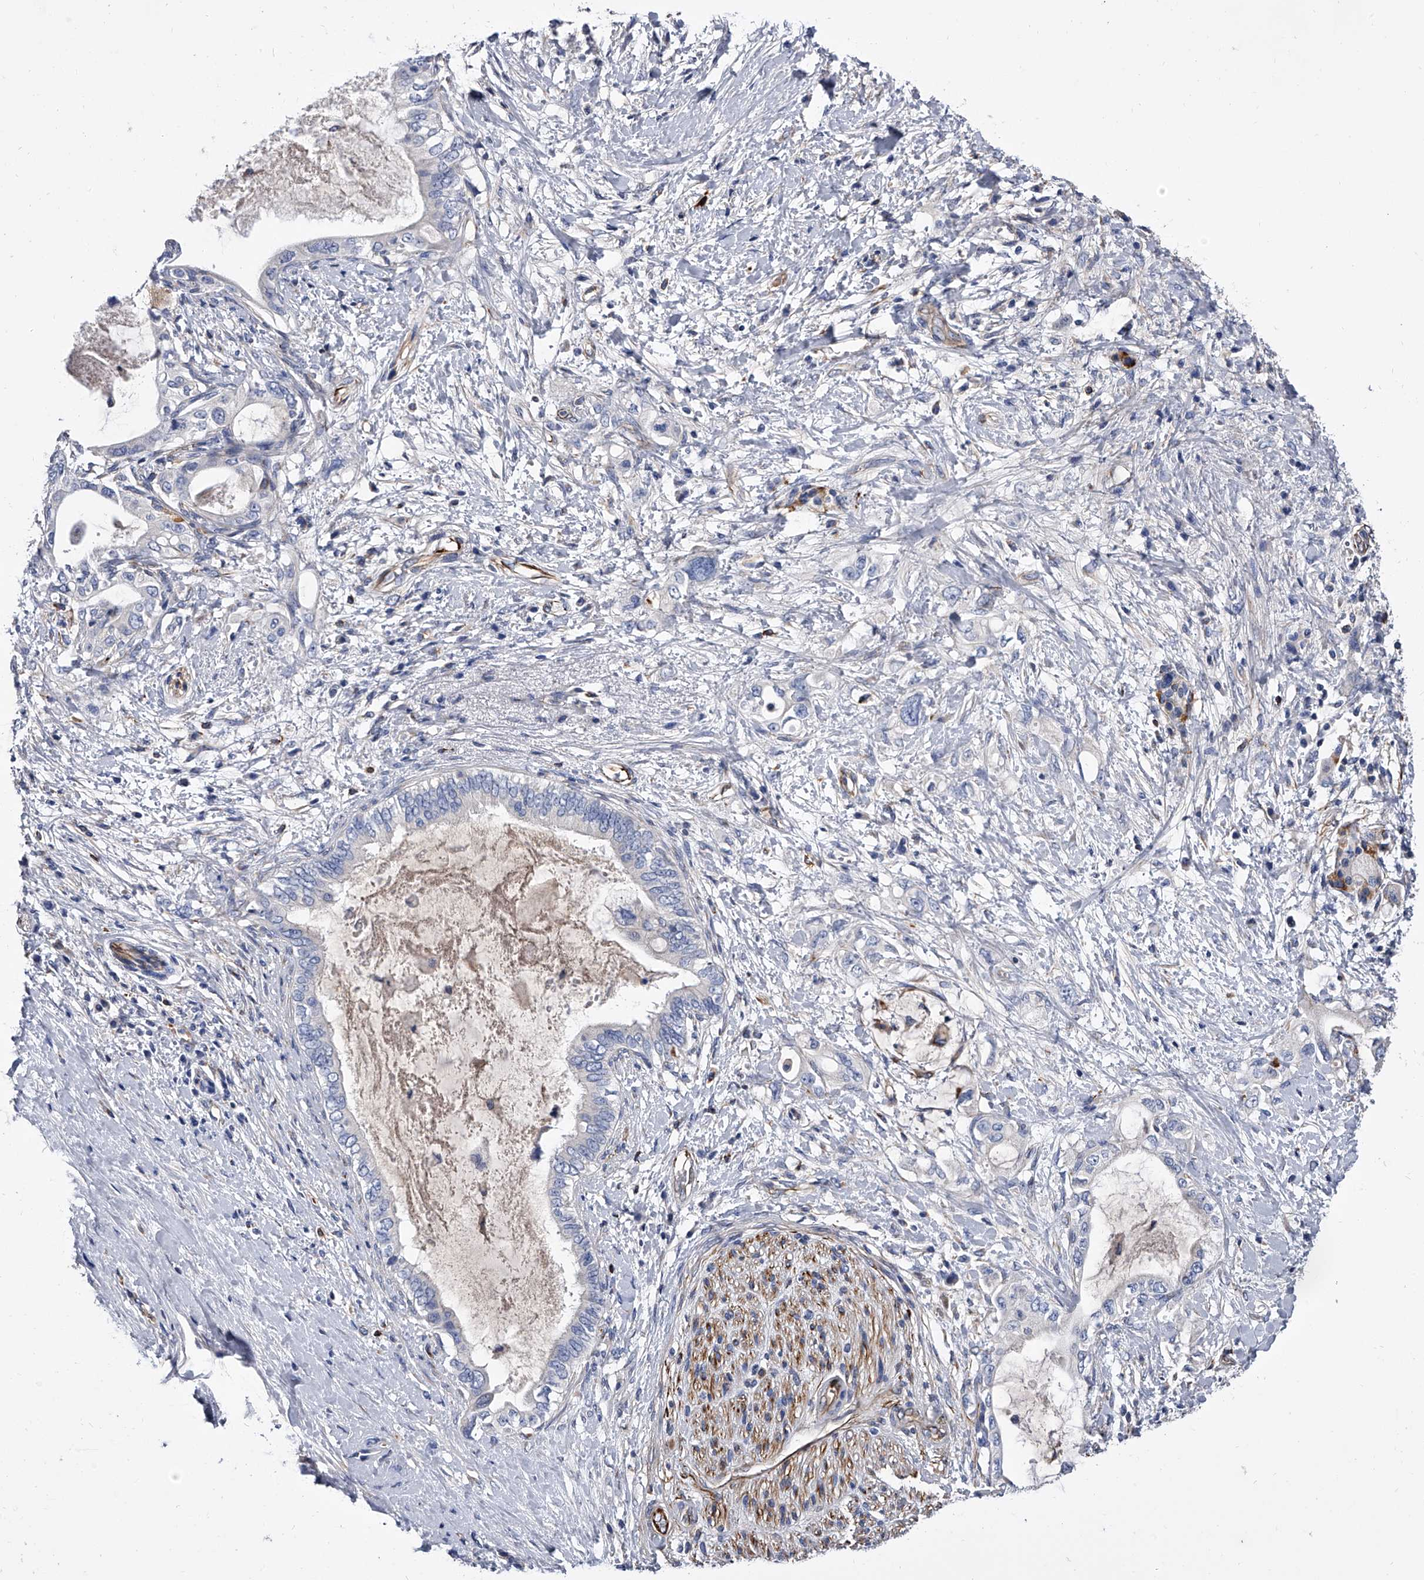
{"staining": {"intensity": "negative", "quantity": "none", "location": "none"}, "tissue": "pancreatic cancer", "cell_type": "Tumor cells", "image_type": "cancer", "snomed": [{"axis": "morphology", "description": "Adenocarcinoma, NOS"}, {"axis": "topography", "description": "Pancreas"}], "caption": "High magnification brightfield microscopy of pancreatic cancer (adenocarcinoma) stained with DAB (brown) and counterstained with hematoxylin (blue): tumor cells show no significant staining.", "gene": "EFCAB7", "patient": {"sex": "female", "age": 56}}